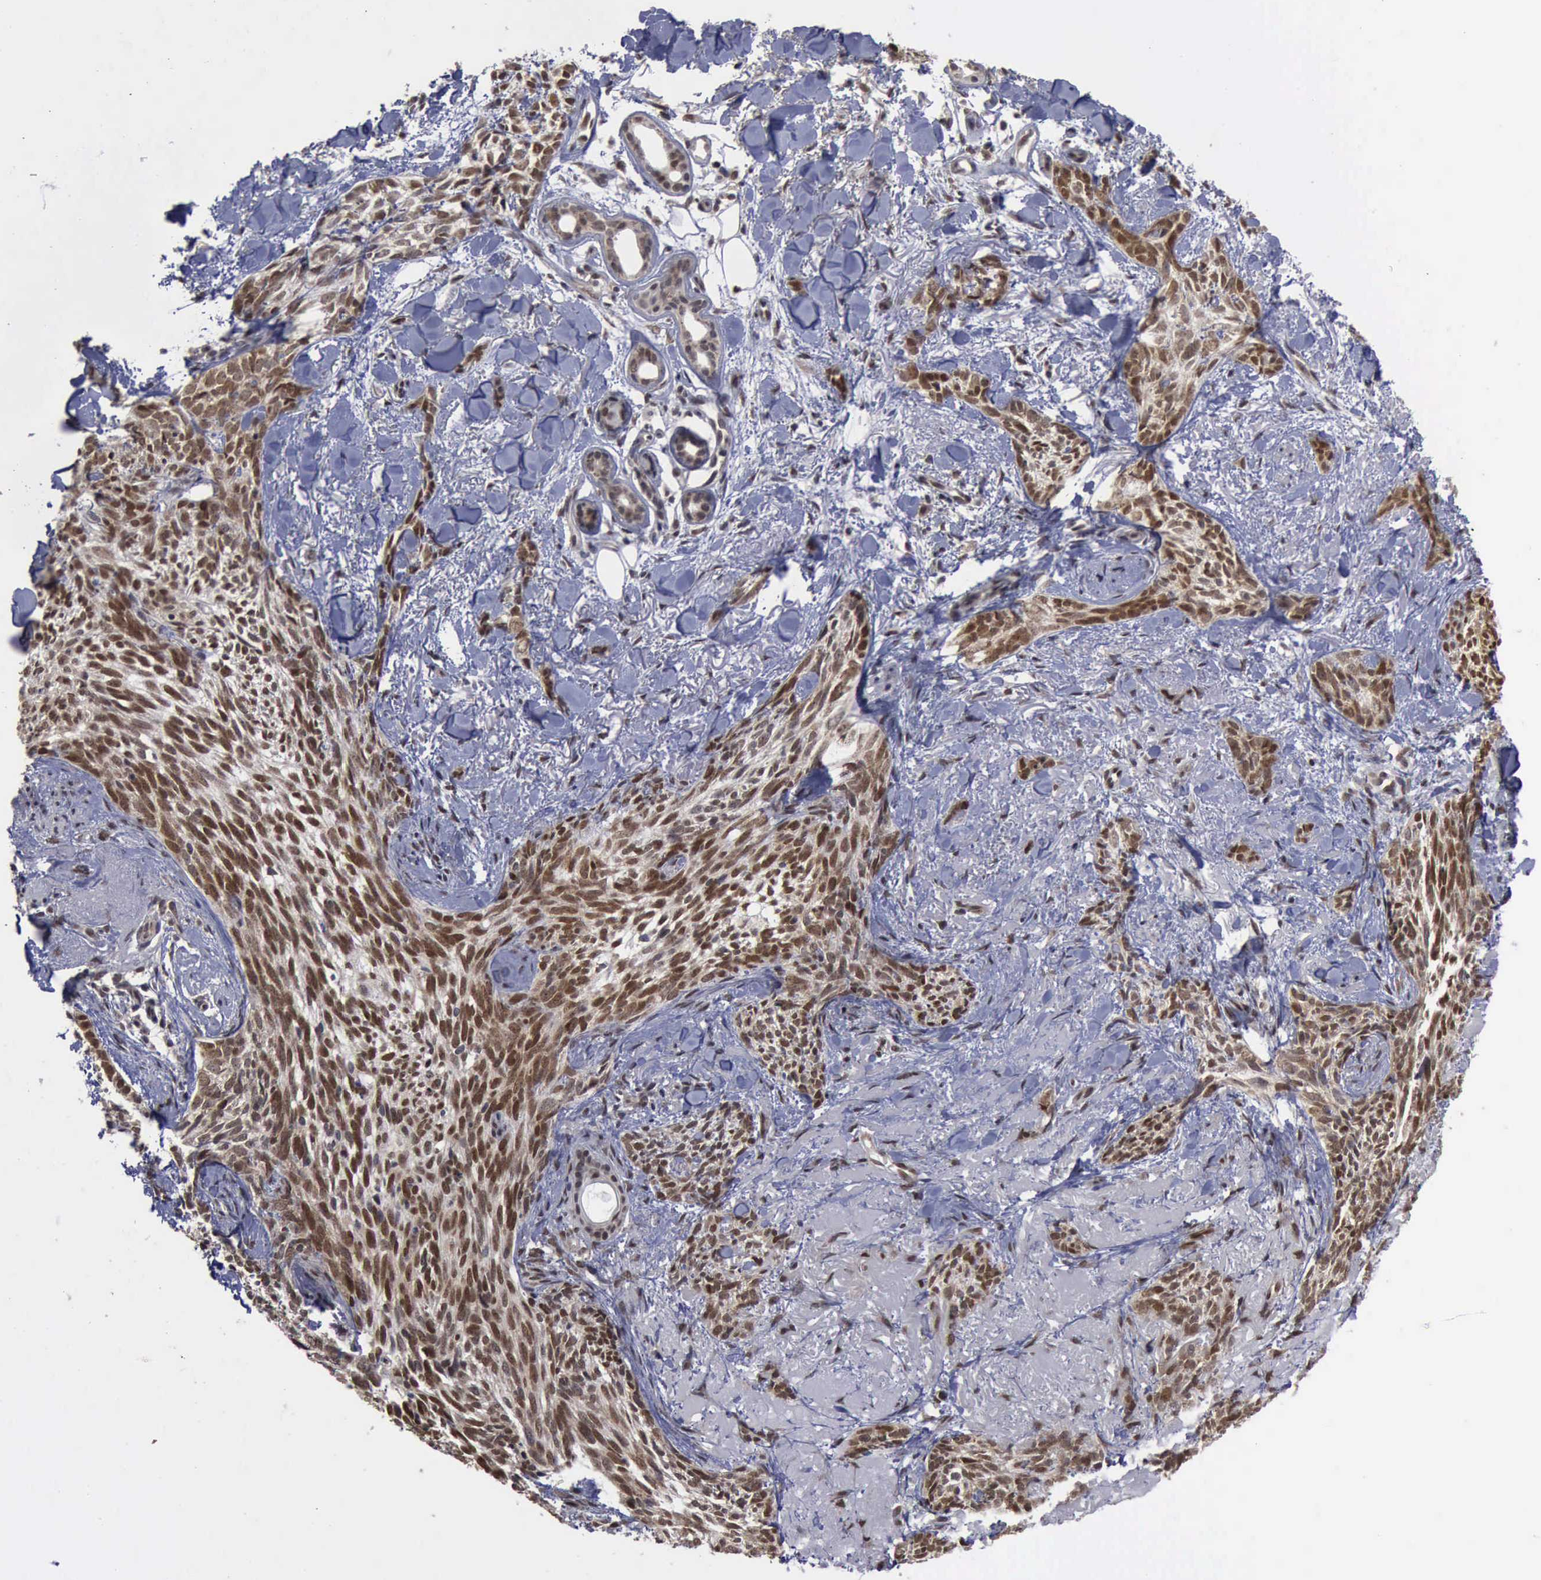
{"staining": {"intensity": "strong", "quantity": ">75%", "location": "nuclear"}, "tissue": "skin cancer", "cell_type": "Tumor cells", "image_type": "cancer", "snomed": [{"axis": "morphology", "description": "Basal cell carcinoma"}, {"axis": "topography", "description": "Skin"}], "caption": "Skin cancer (basal cell carcinoma) stained for a protein (brown) exhibits strong nuclear positive expression in about >75% of tumor cells.", "gene": "RTCB", "patient": {"sex": "female", "age": 81}}